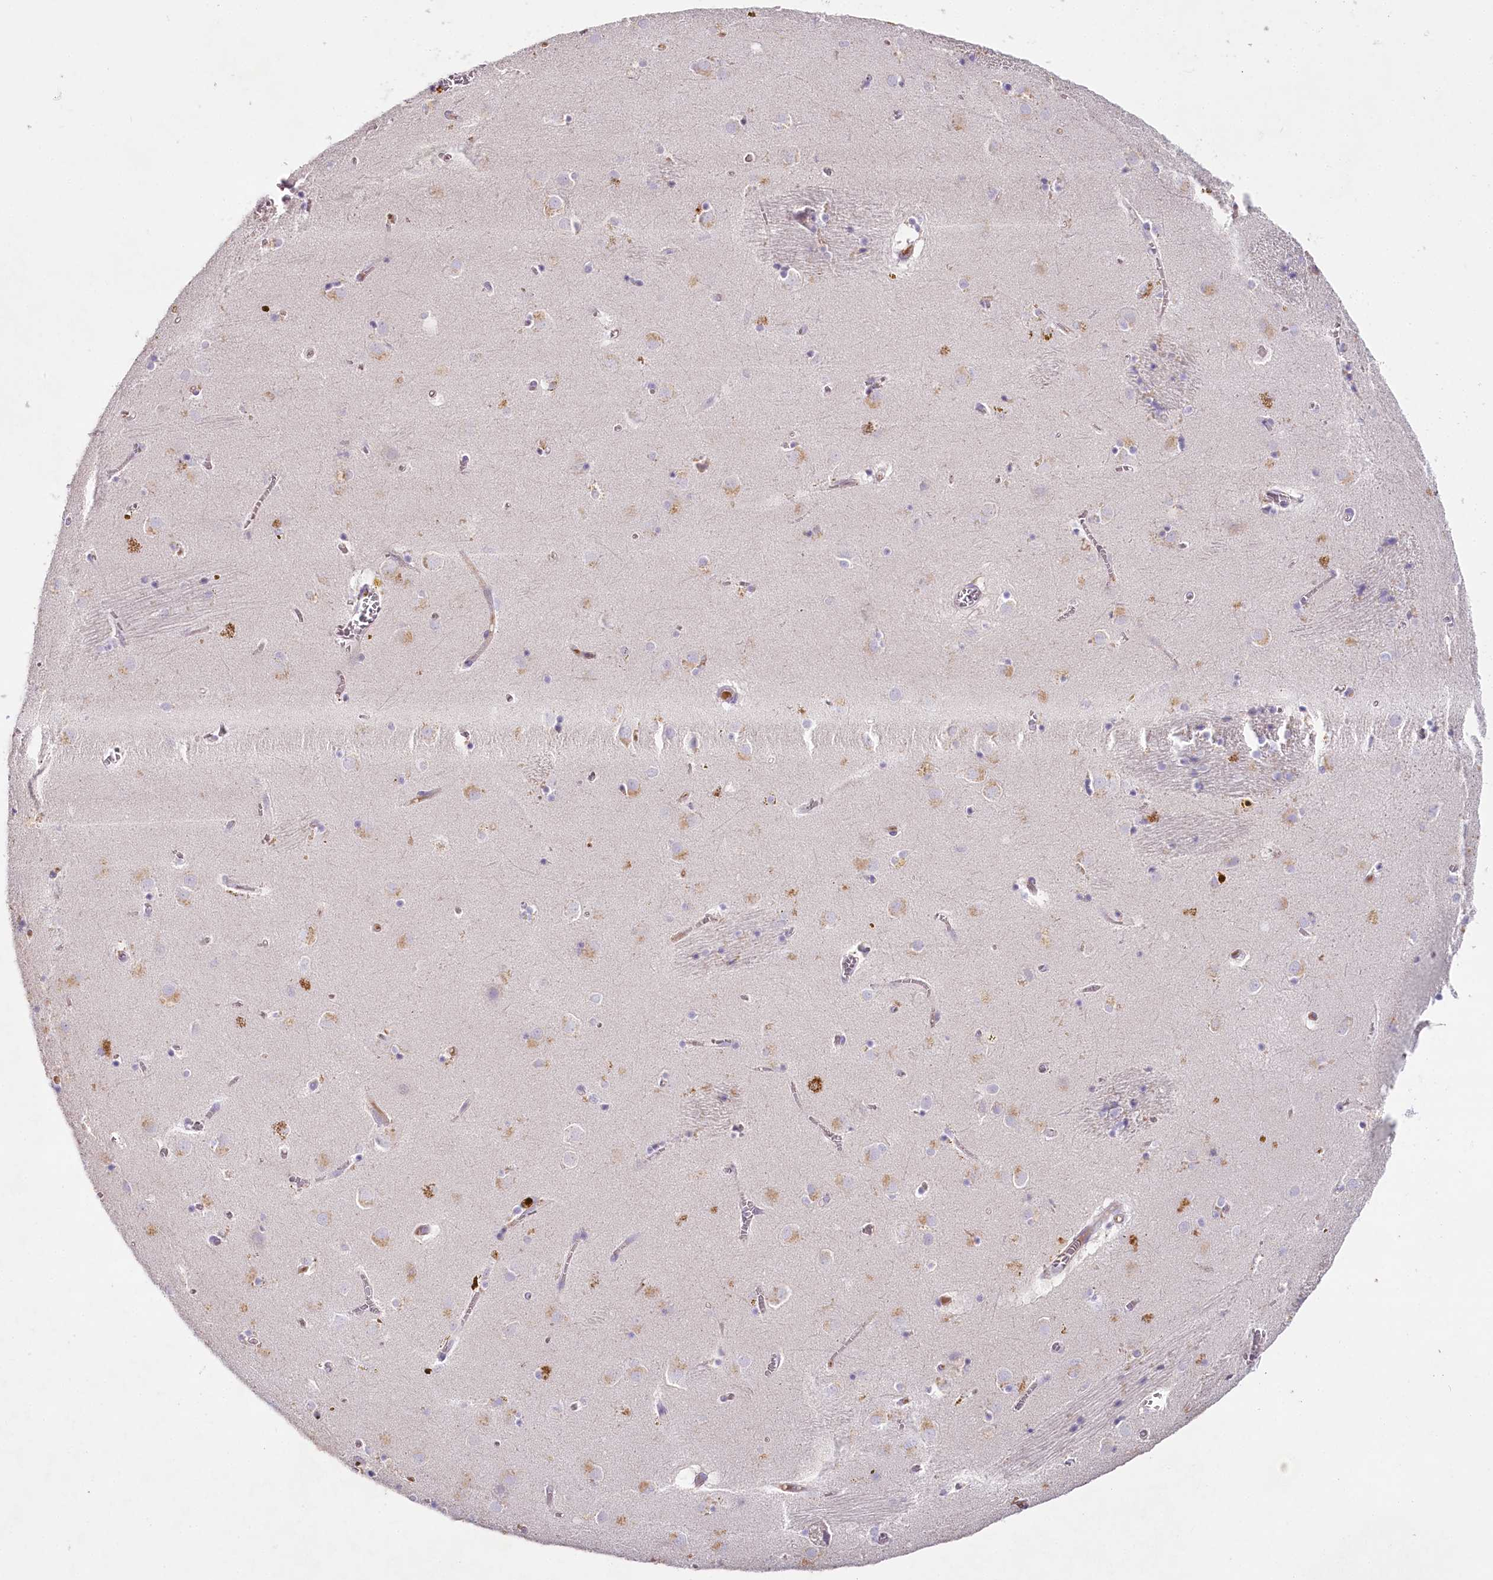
{"staining": {"intensity": "moderate", "quantity": "<25%", "location": "cytoplasmic/membranous"}, "tissue": "caudate", "cell_type": "Glial cells", "image_type": "normal", "snomed": [{"axis": "morphology", "description": "Normal tissue, NOS"}, {"axis": "topography", "description": "Lateral ventricle wall"}], "caption": "Caudate stained with DAB (3,3'-diaminobenzidine) immunohistochemistry demonstrates low levels of moderate cytoplasmic/membranous expression in about <25% of glial cells. The staining was performed using DAB, with brown indicating positive protein expression. Nuclei are stained blue with hematoxylin.", "gene": "HPD", "patient": {"sex": "male", "age": 70}}